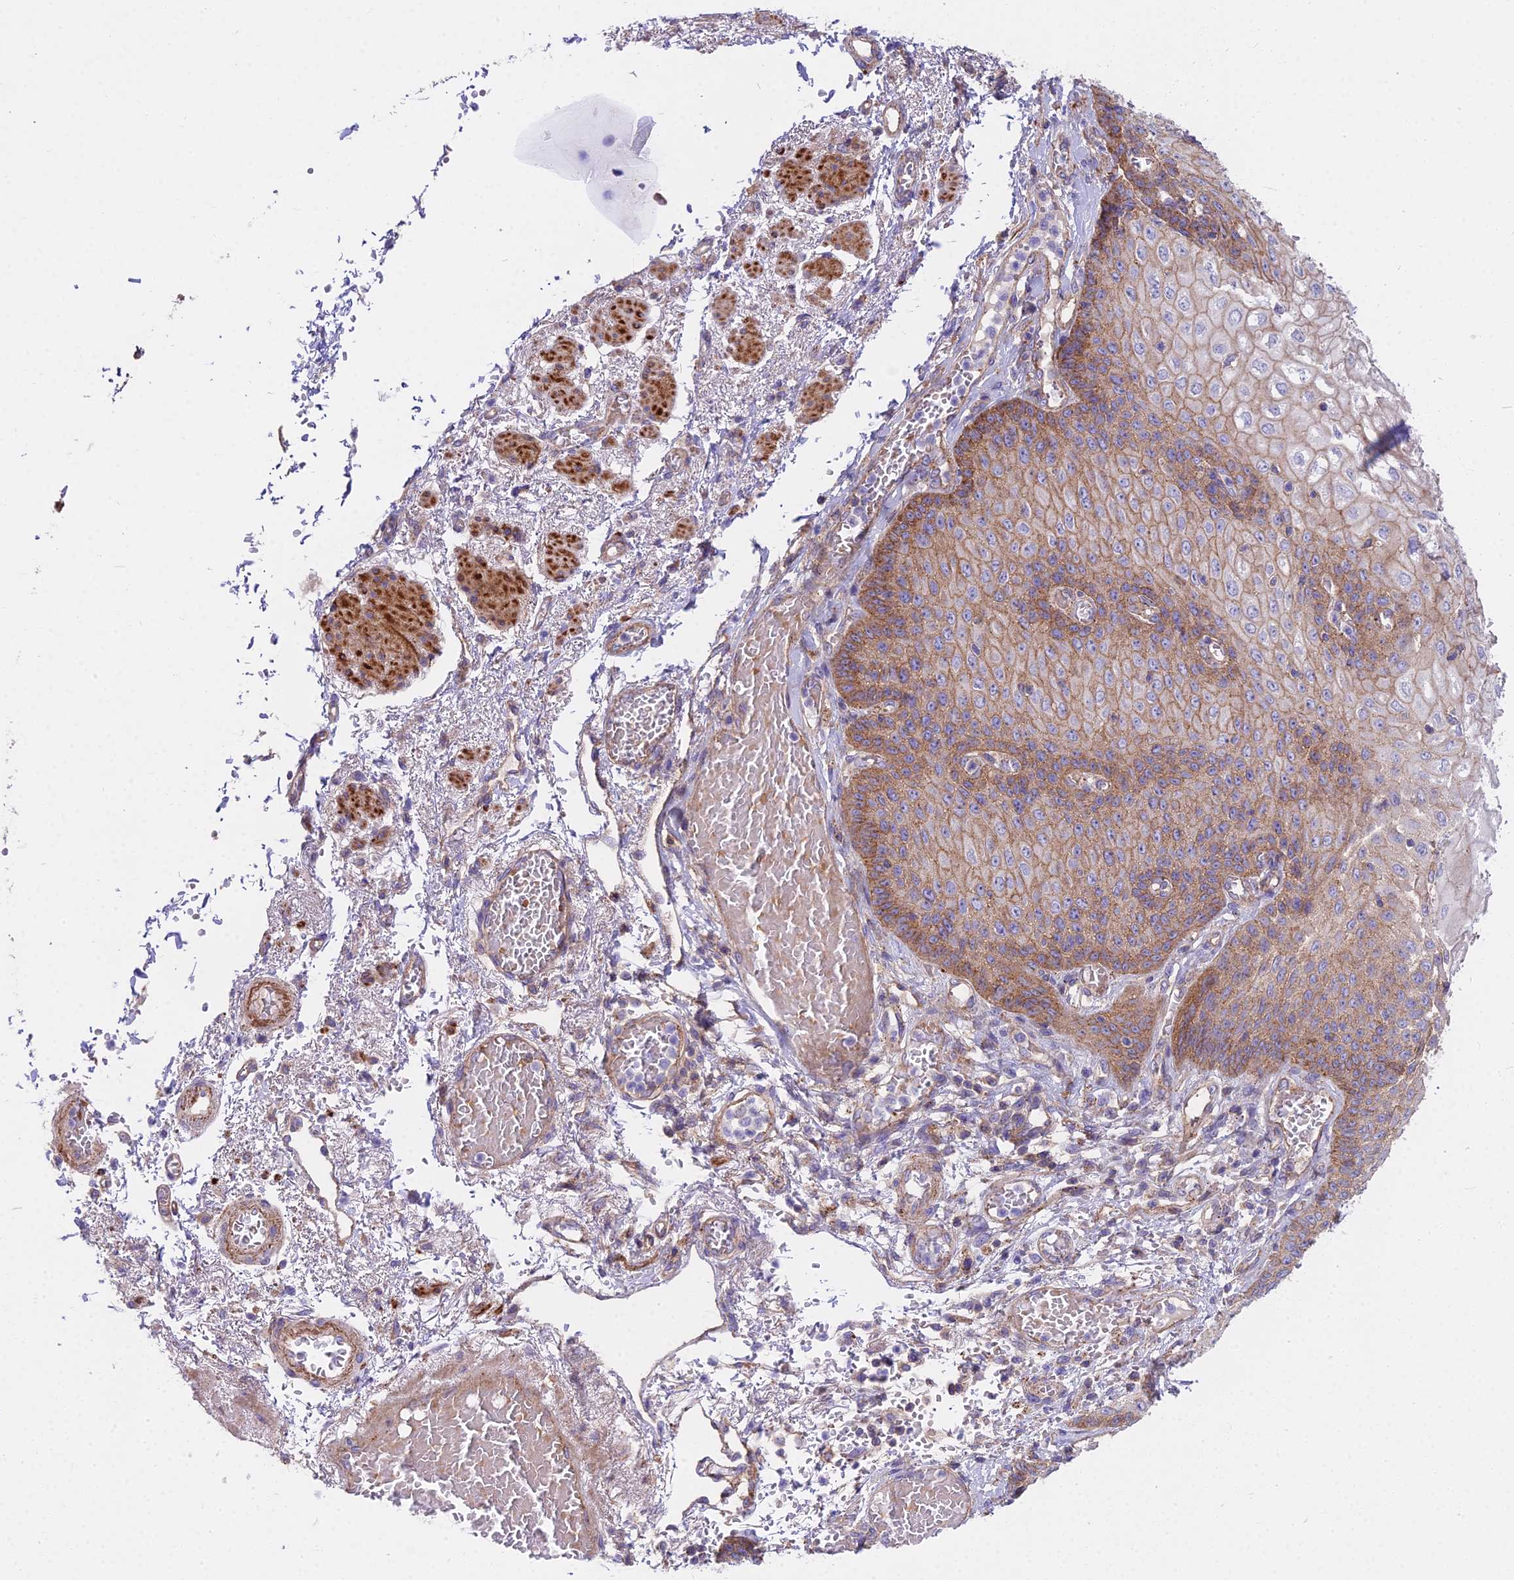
{"staining": {"intensity": "strong", "quantity": "25%-75%", "location": "cytoplasmic/membranous"}, "tissue": "esophagus", "cell_type": "Squamous epithelial cells", "image_type": "normal", "snomed": [{"axis": "morphology", "description": "Normal tissue, NOS"}, {"axis": "topography", "description": "Esophagus"}], "caption": "Strong cytoplasmic/membranous expression is seen in approximately 25%-75% of squamous epithelial cells in unremarkable esophagus.", "gene": "FRMPD1", "patient": {"sex": "male", "age": 81}}